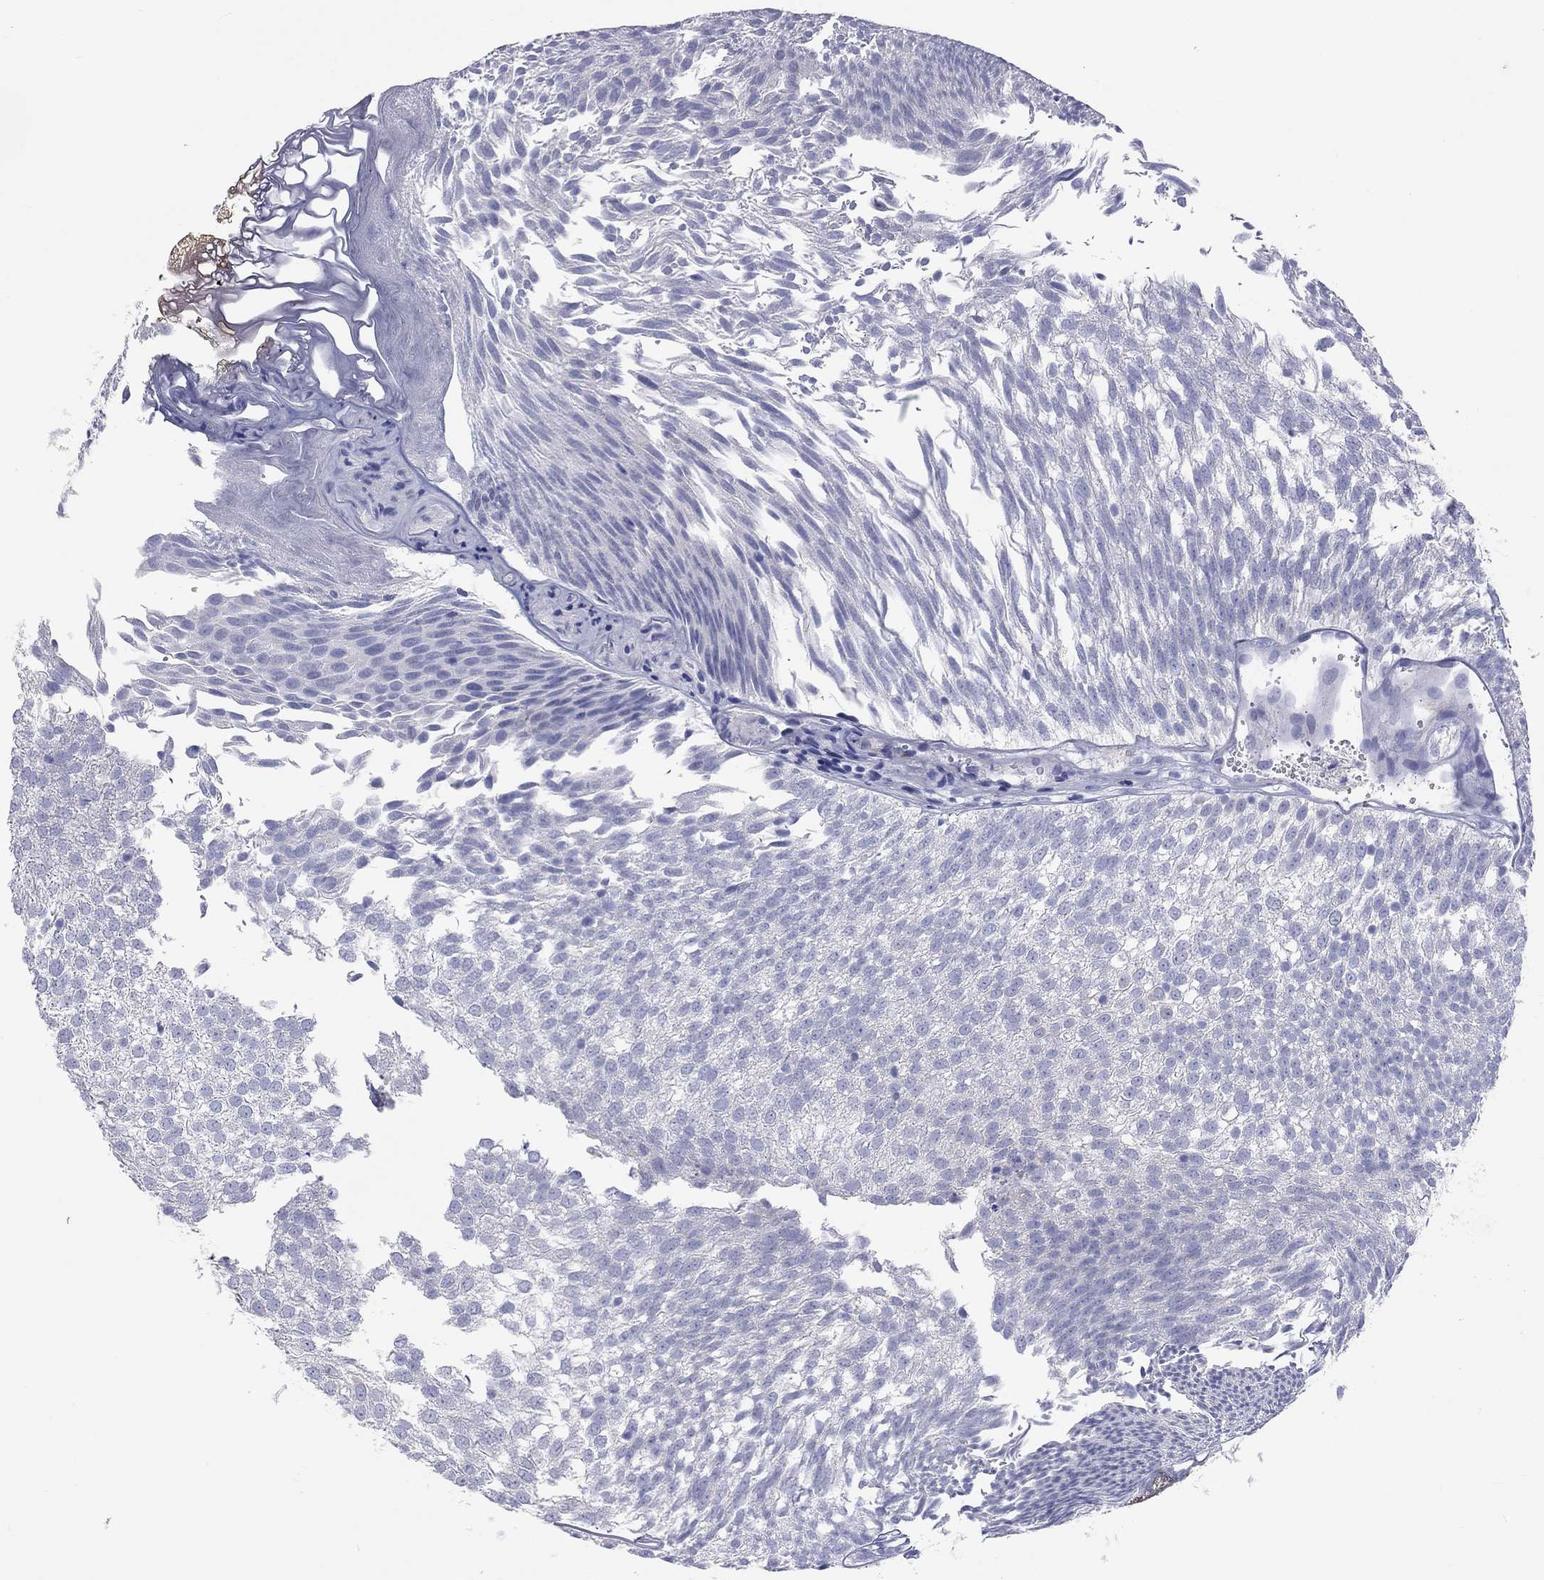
{"staining": {"intensity": "negative", "quantity": "none", "location": "none"}, "tissue": "urothelial cancer", "cell_type": "Tumor cells", "image_type": "cancer", "snomed": [{"axis": "morphology", "description": "Urothelial carcinoma, Low grade"}, {"axis": "topography", "description": "Urinary bladder"}], "caption": "Protein analysis of urothelial carcinoma (low-grade) demonstrates no significant positivity in tumor cells.", "gene": "PCDHGC5", "patient": {"sex": "male", "age": 52}}